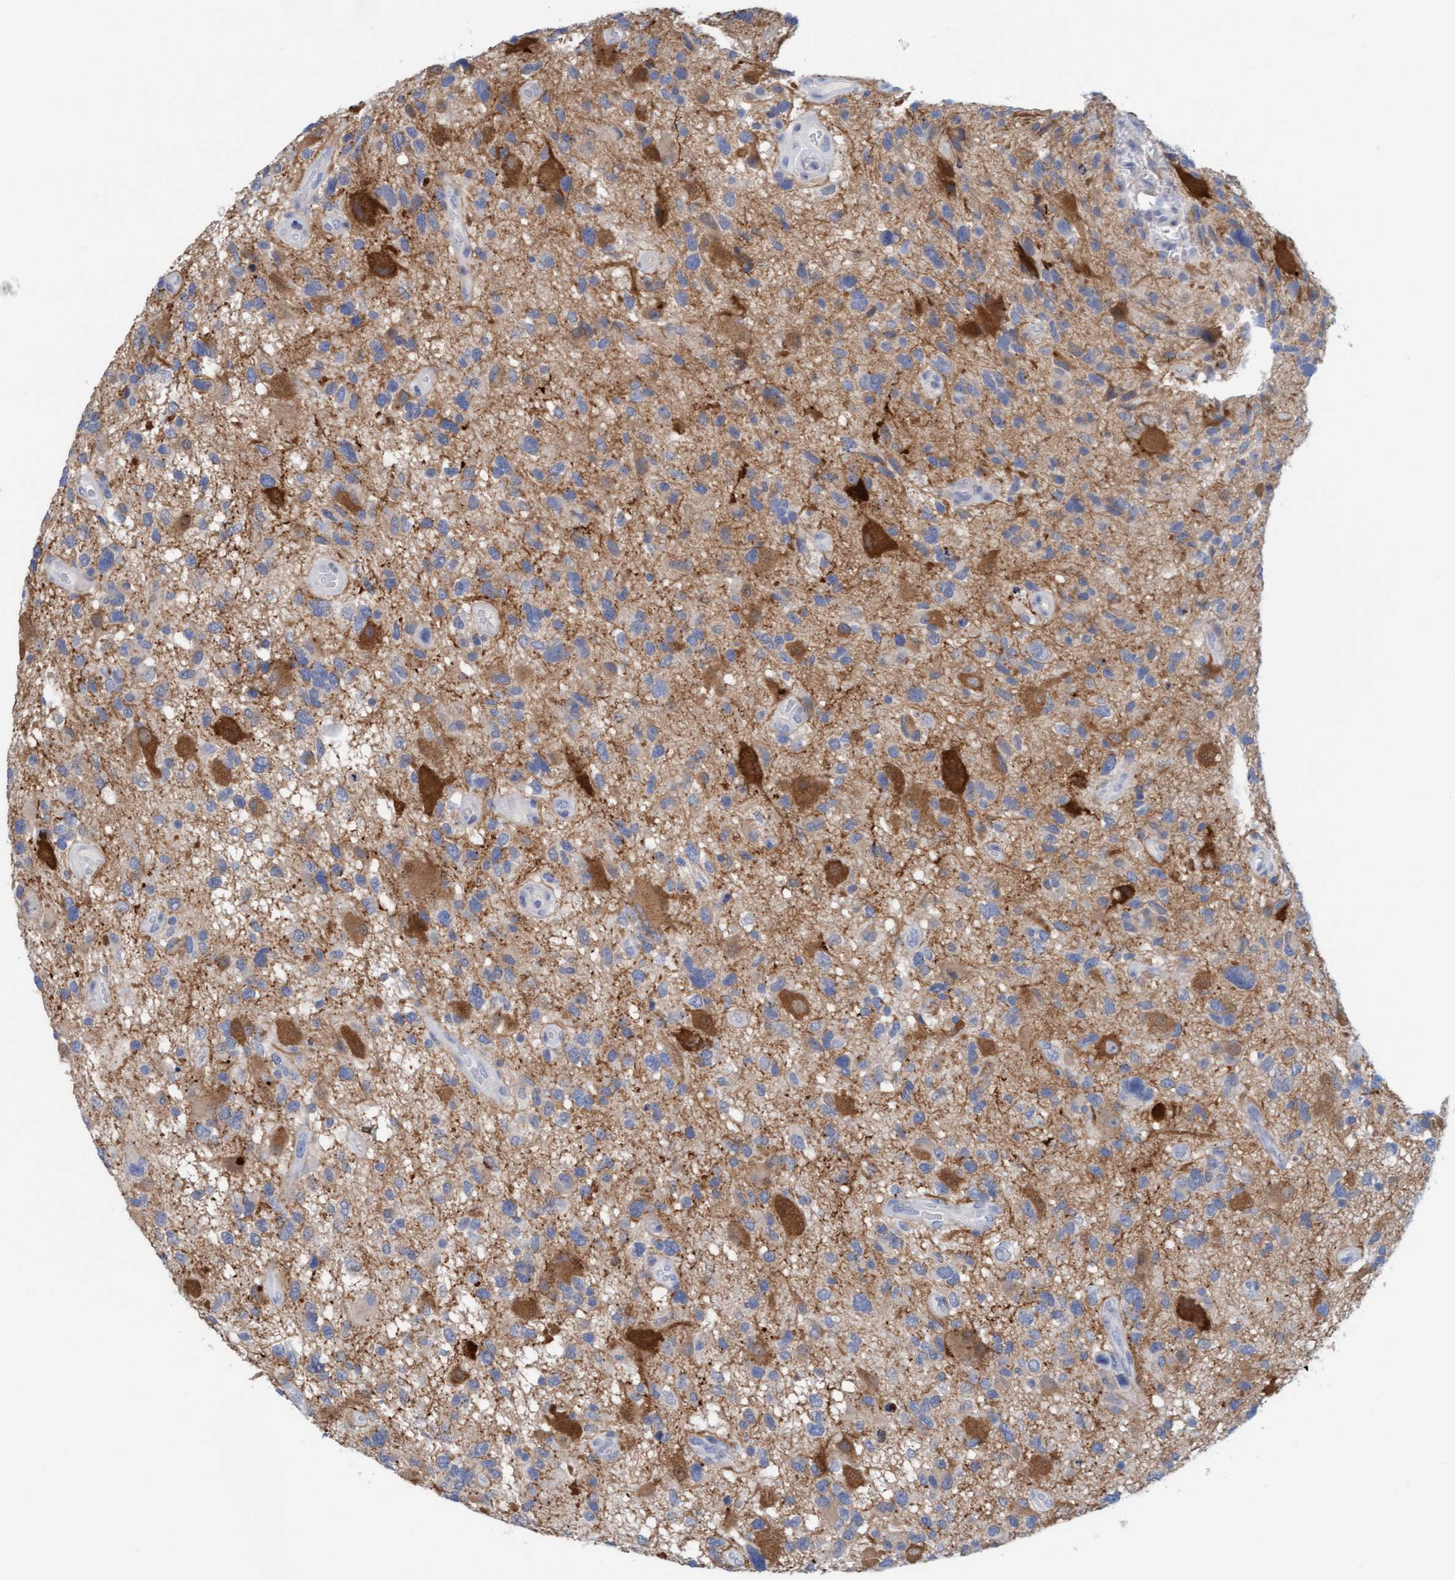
{"staining": {"intensity": "weak", "quantity": "25%-75%", "location": "cytoplasmic/membranous"}, "tissue": "glioma", "cell_type": "Tumor cells", "image_type": "cancer", "snomed": [{"axis": "morphology", "description": "Glioma, malignant, High grade"}, {"axis": "topography", "description": "Brain"}], "caption": "Immunohistochemistry (DAB) staining of human glioma exhibits weak cytoplasmic/membranous protein expression in approximately 25%-75% of tumor cells. The staining was performed using DAB, with brown indicating positive protein expression. Nuclei are stained blue with hematoxylin.", "gene": "KLHL11", "patient": {"sex": "male", "age": 33}}